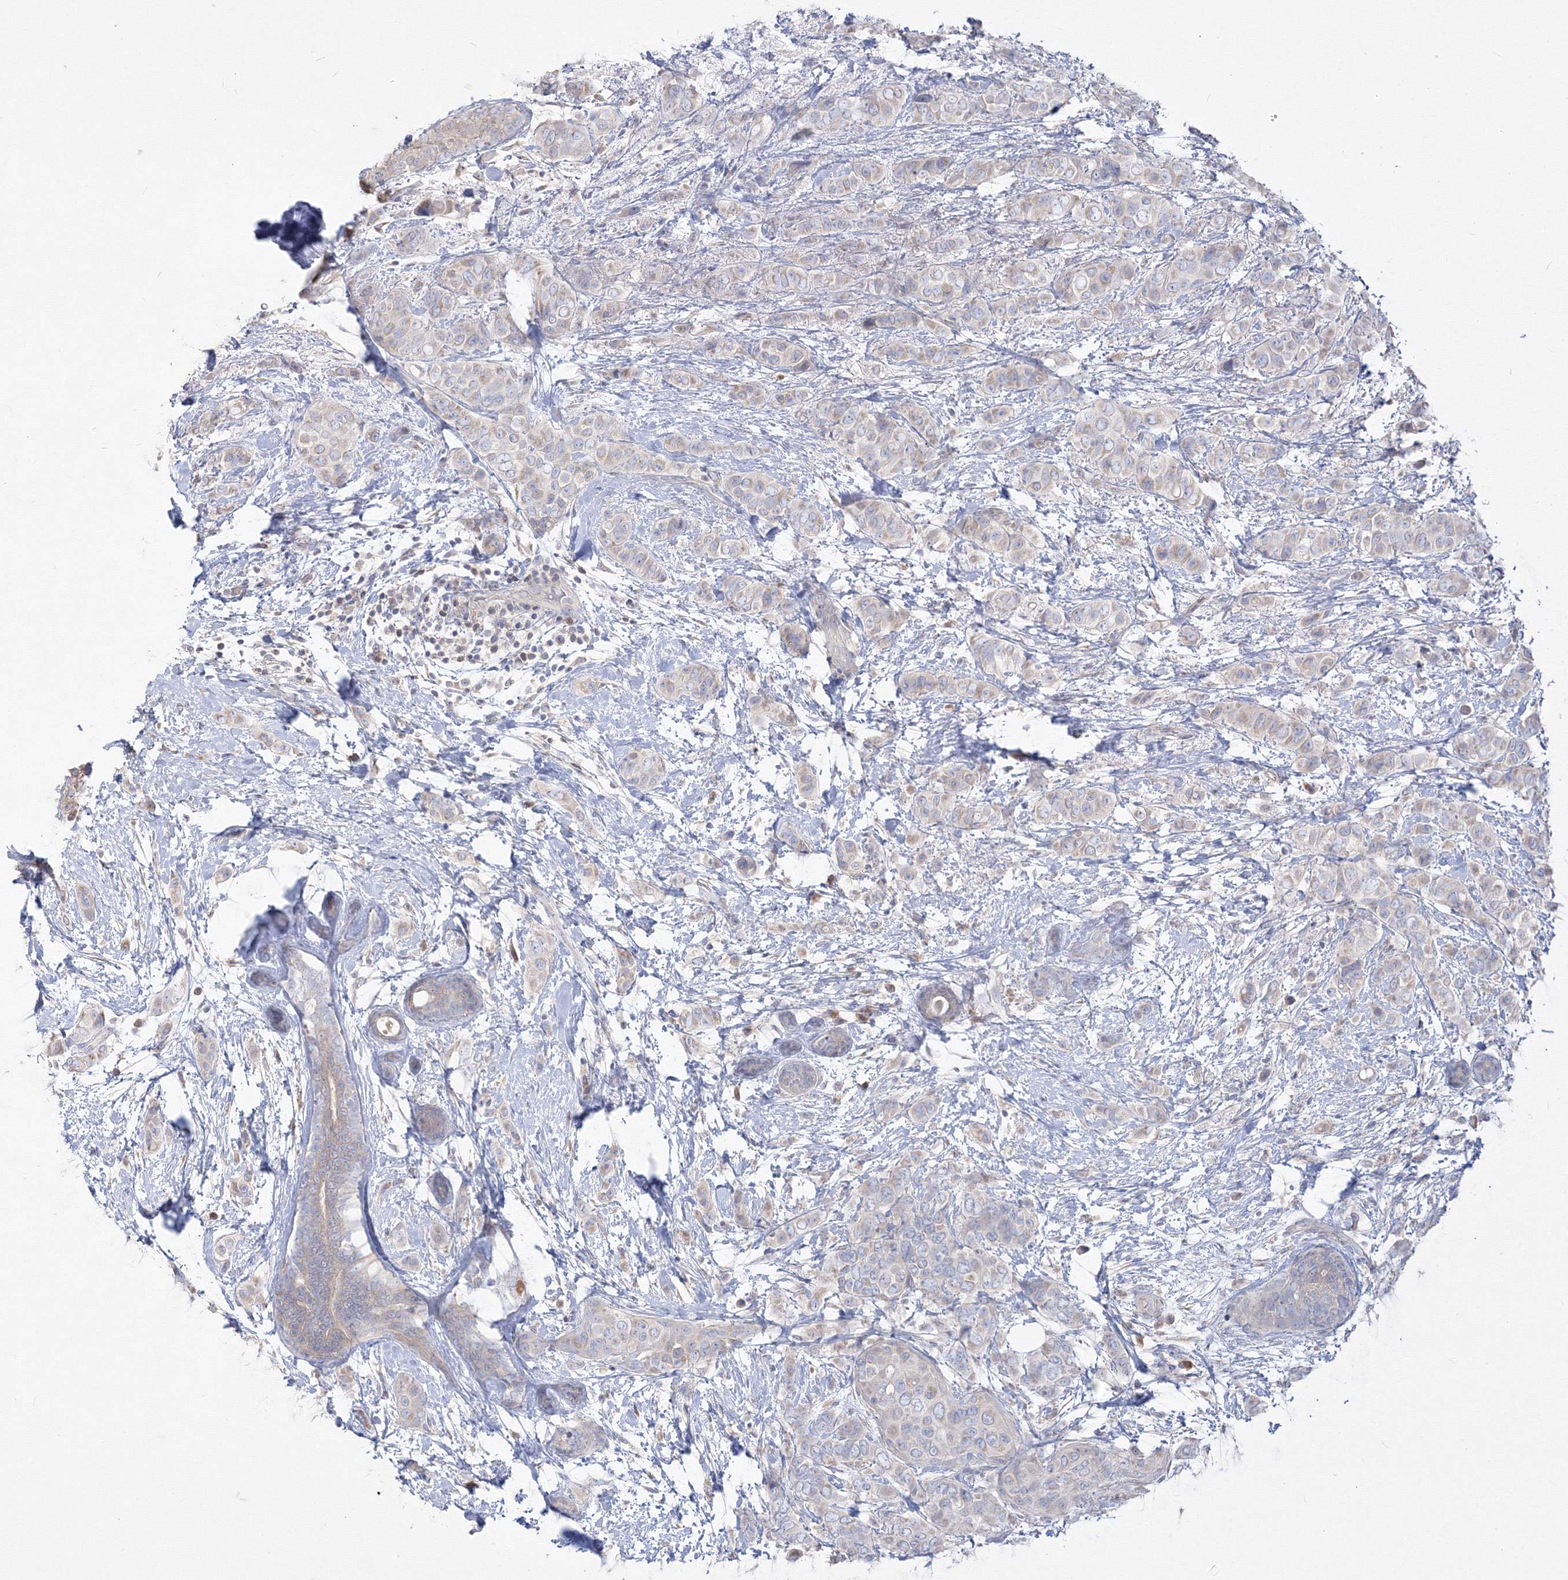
{"staining": {"intensity": "negative", "quantity": "none", "location": "none"}, "tissue": "breast cancer", "cell_type": "Tumor cells", "image_type": "cancer", "snomed": [{"axis": "morphology", "description": "Lobular carcinoma"}, {"axis": "topography", "description": "Breast"}], "caption": "The image reveals no significant positivity in tumor cells of lobular carcinoma (breast).", "gene": "FBXL8", "patient": {"sex": "female", "age": 51}}